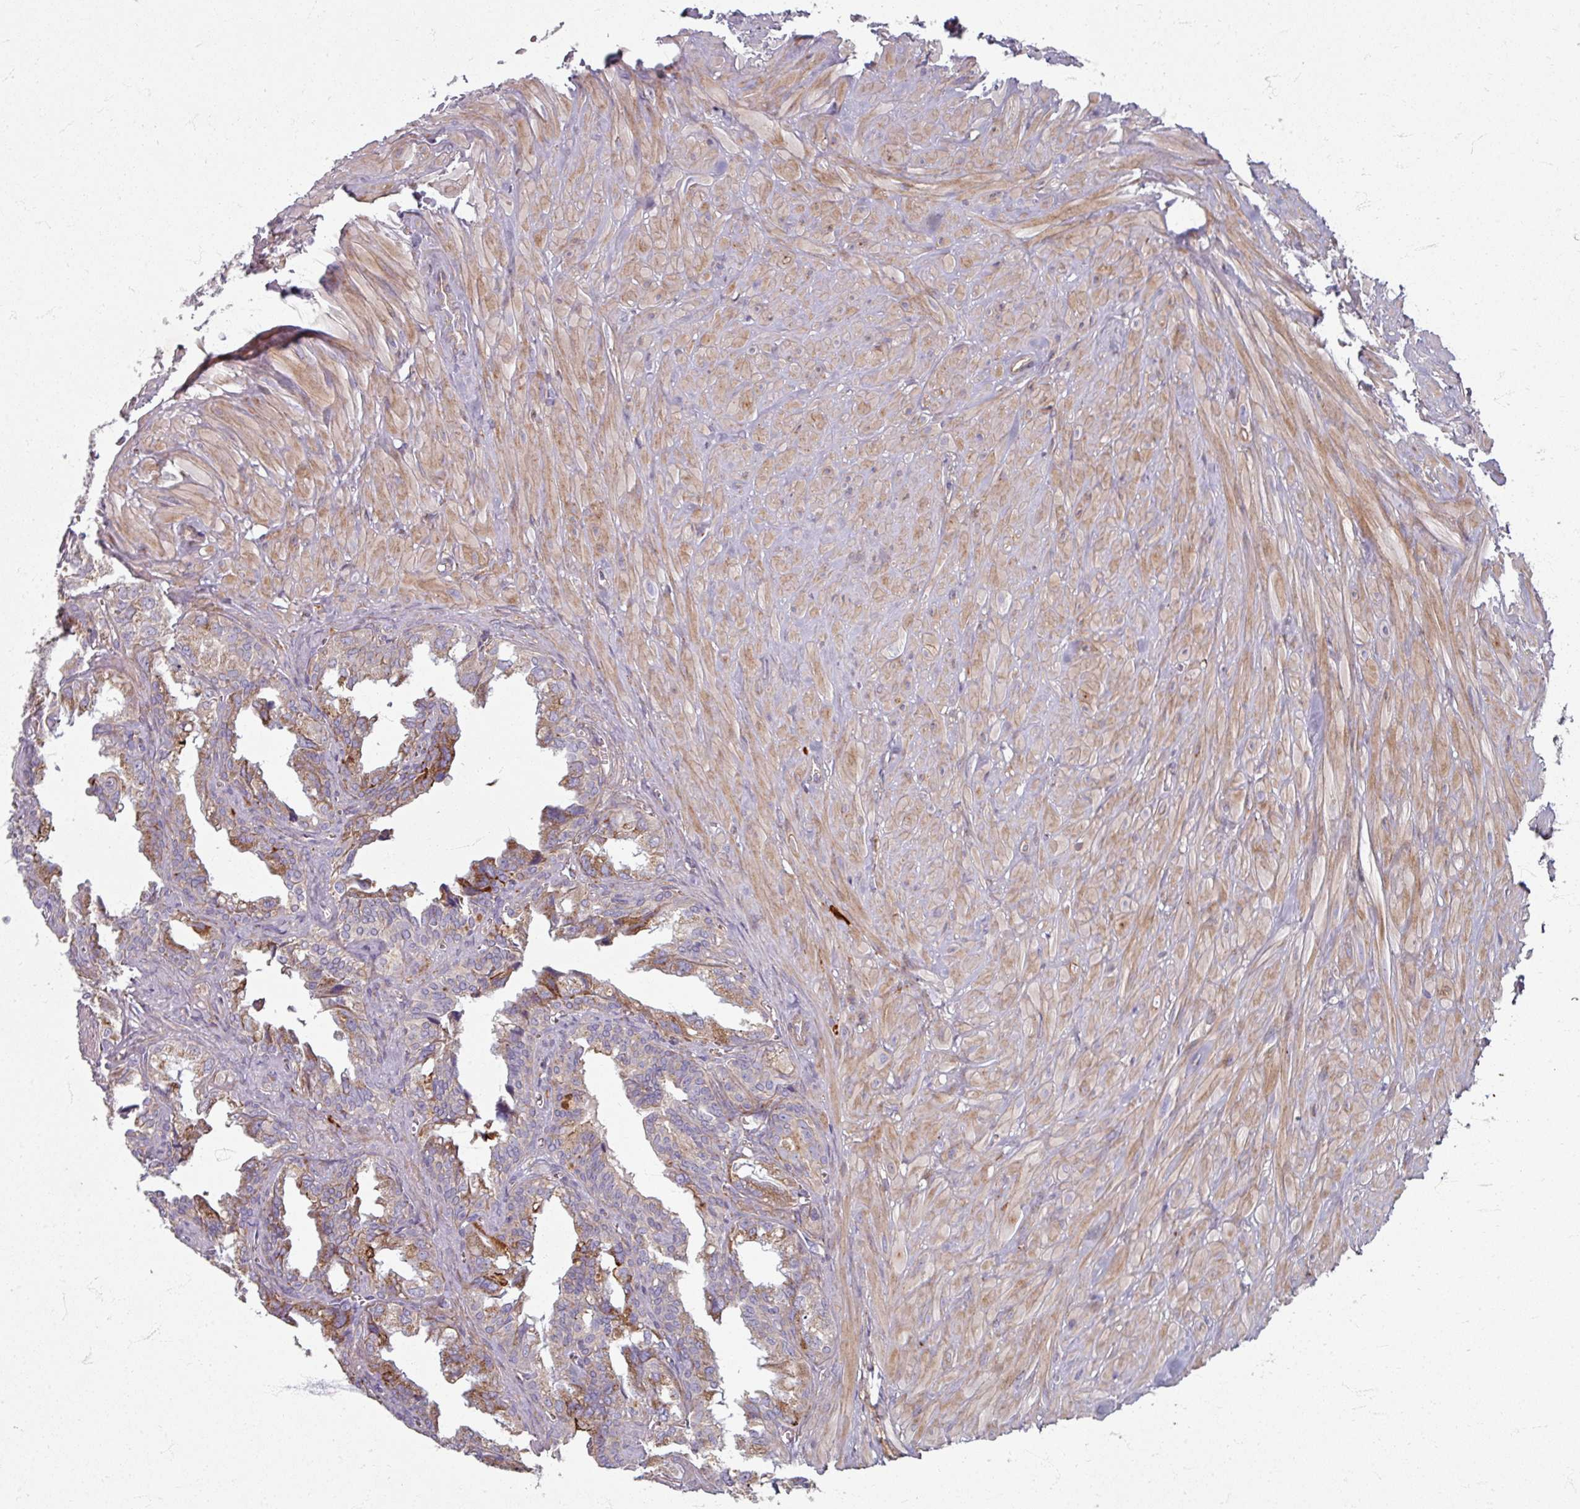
{"staining": {"intensity": "moderate", "quantity": "25%-75%", "location": "cytoplasmic/membranous"}, "tissue": "seminal vesicle", "cell_type": "Glandular cells", "image_type": "normal", "snomed": [{"axis": "morphology", "description": "Normal tissue, NOS"}, {"axis": "topography", "description": "Seminal veicle"}], "caption": "This micrograph displays IHC staining of benign human seminal vesicle, with medium moderate cytoplasmic/membranous expression in about 25%-75% of glandular cells.", "gene": "GABARAPL1", "patient": {"sex": "male", "age": 67}}